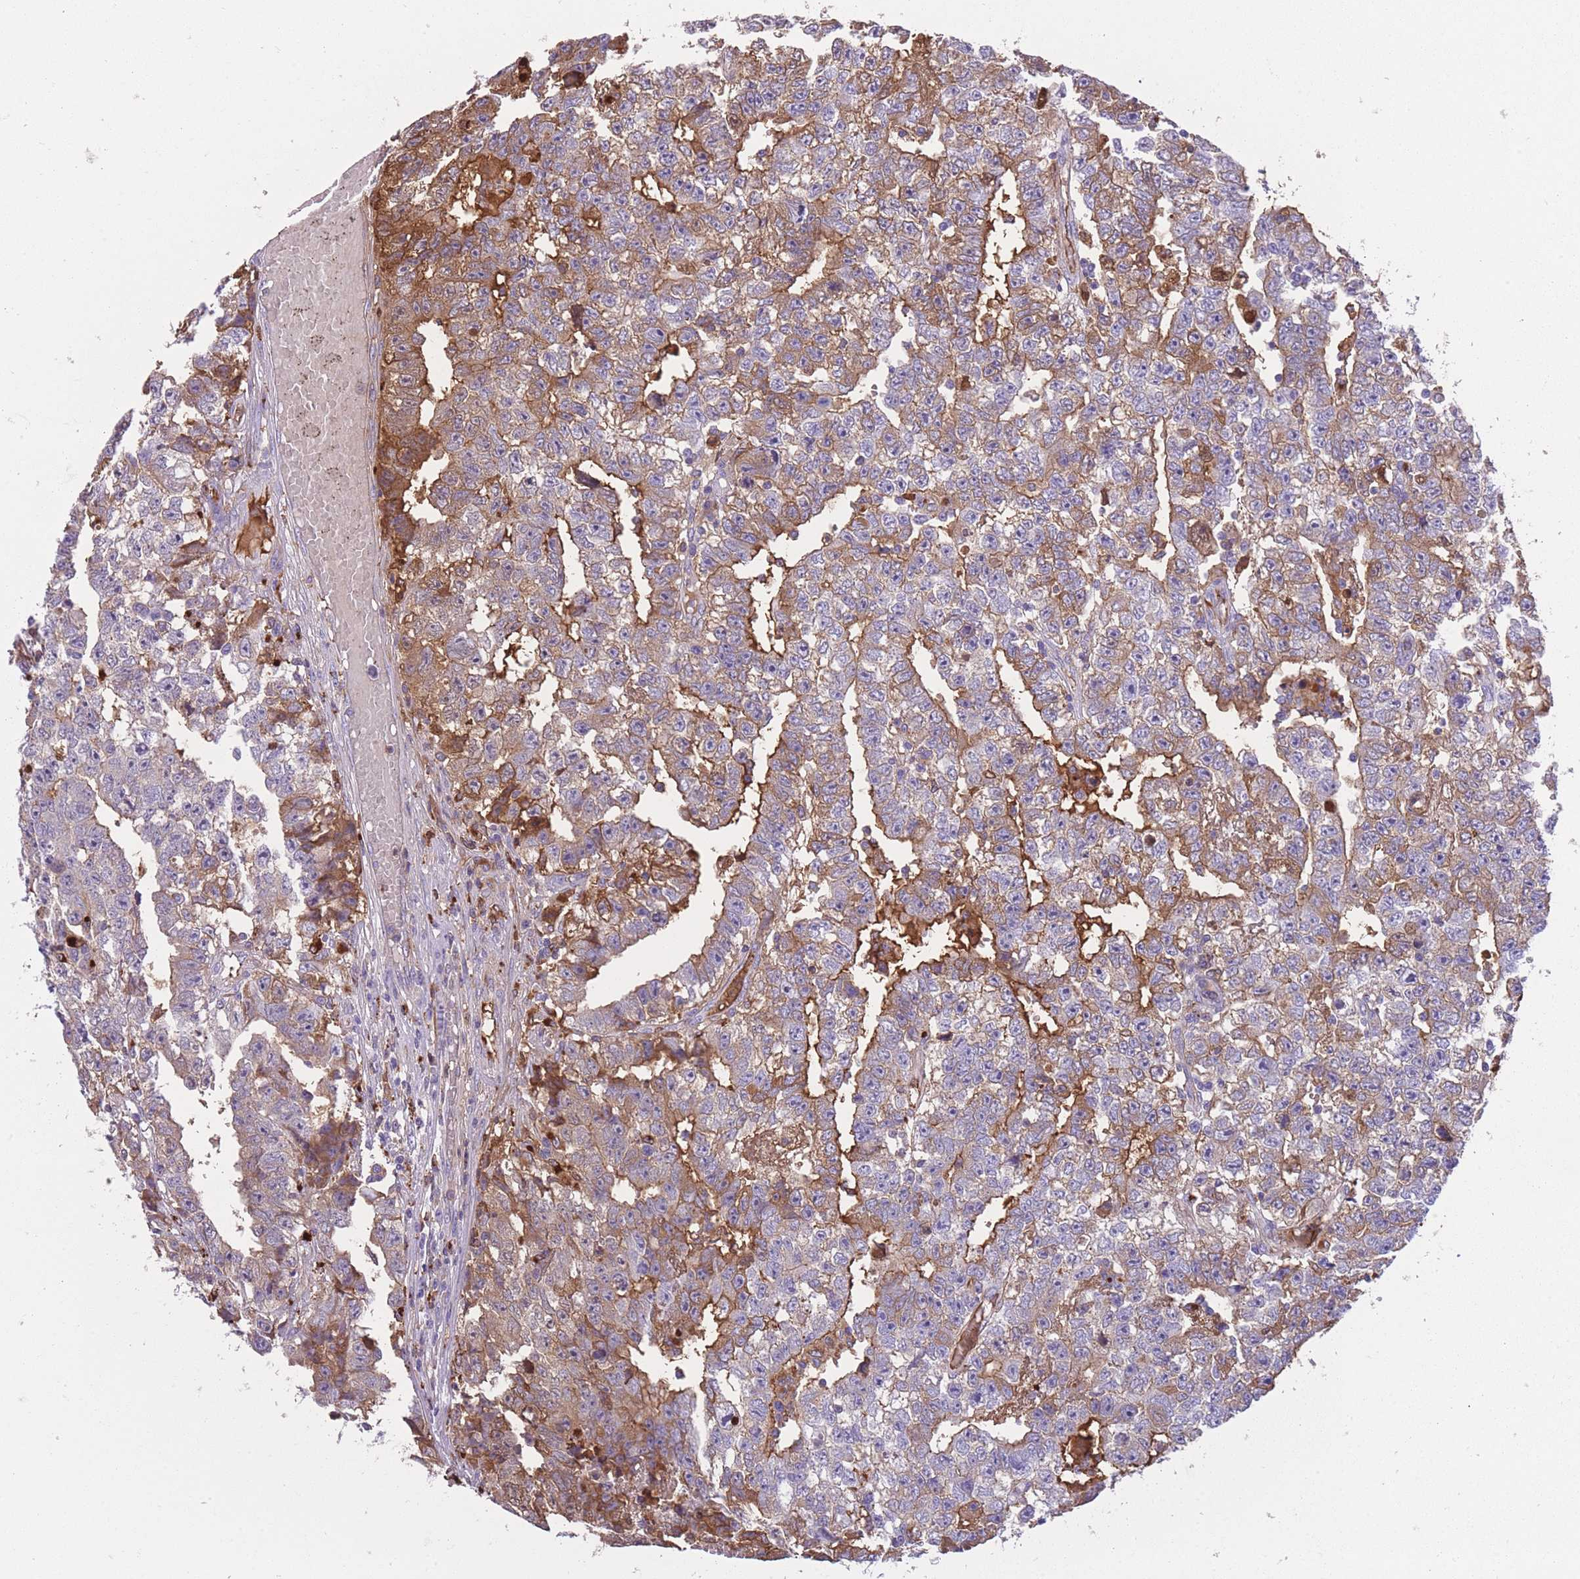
{"staining": {"intensity": "weak", "quantity": "25%-75%", "location": "cytoplasmic/membranous"}, "tissue": "testis cancer", "cell_type": "Tumor cells", "image_type": "cancer", "snomed": [{"axis": "morphology", "description": "Carcinoma, Embryonal, NOS"}, {"axis": "topography", "description": "Testis"}], "caption": "Weak cytoplasmic/membranous protein positivity is seen in about 25%-75% of tumor cells in embryonal carcinoma (testis).", "gene": "GNAT1", "patient": {"sex": "male", "age": 25}}